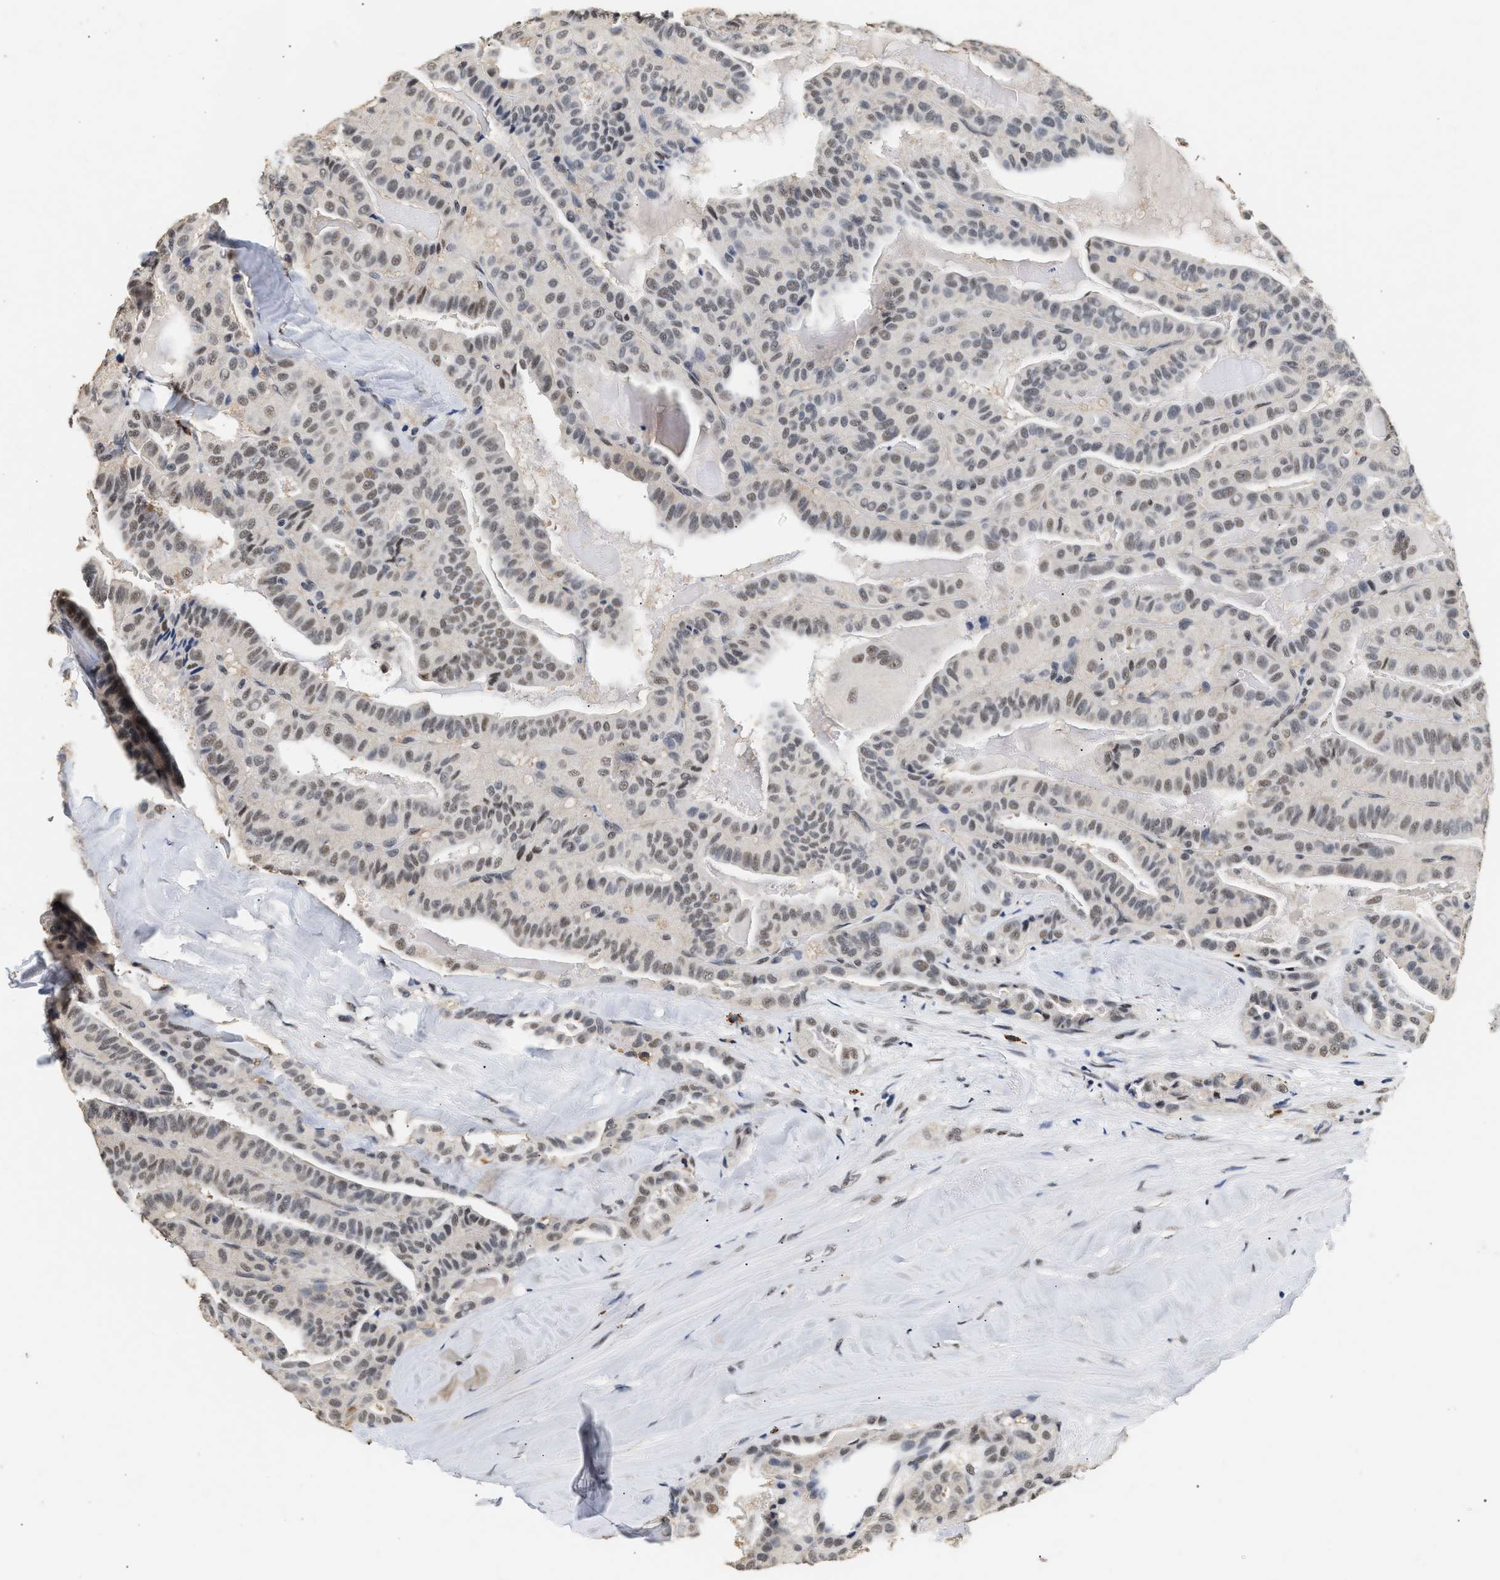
{"staining": {"intensity": "weak", "quantity": "25%-75%", "location": "nuclear"}, "tissue": "thyroid cancer", "cell_type": "Tumor cells", "image_type": "cancer", "snomed": [{"axis": "morphology", "description": "Papillary adenocarcinoma, NOS"}, {"axis": "topography", "description": "Thyroid gland"}], "caption": "An image of human thyroid papillary adenocarcinoma stained for a protein shows weak nuclear brown staining in tumor cells. The staining was performed using DAB, with brown indicating positive protein expression. Nuclei are stained blue with hematoxylin.", "gene": "THOC1", "patient": {"sex": "male", "age": 77}}